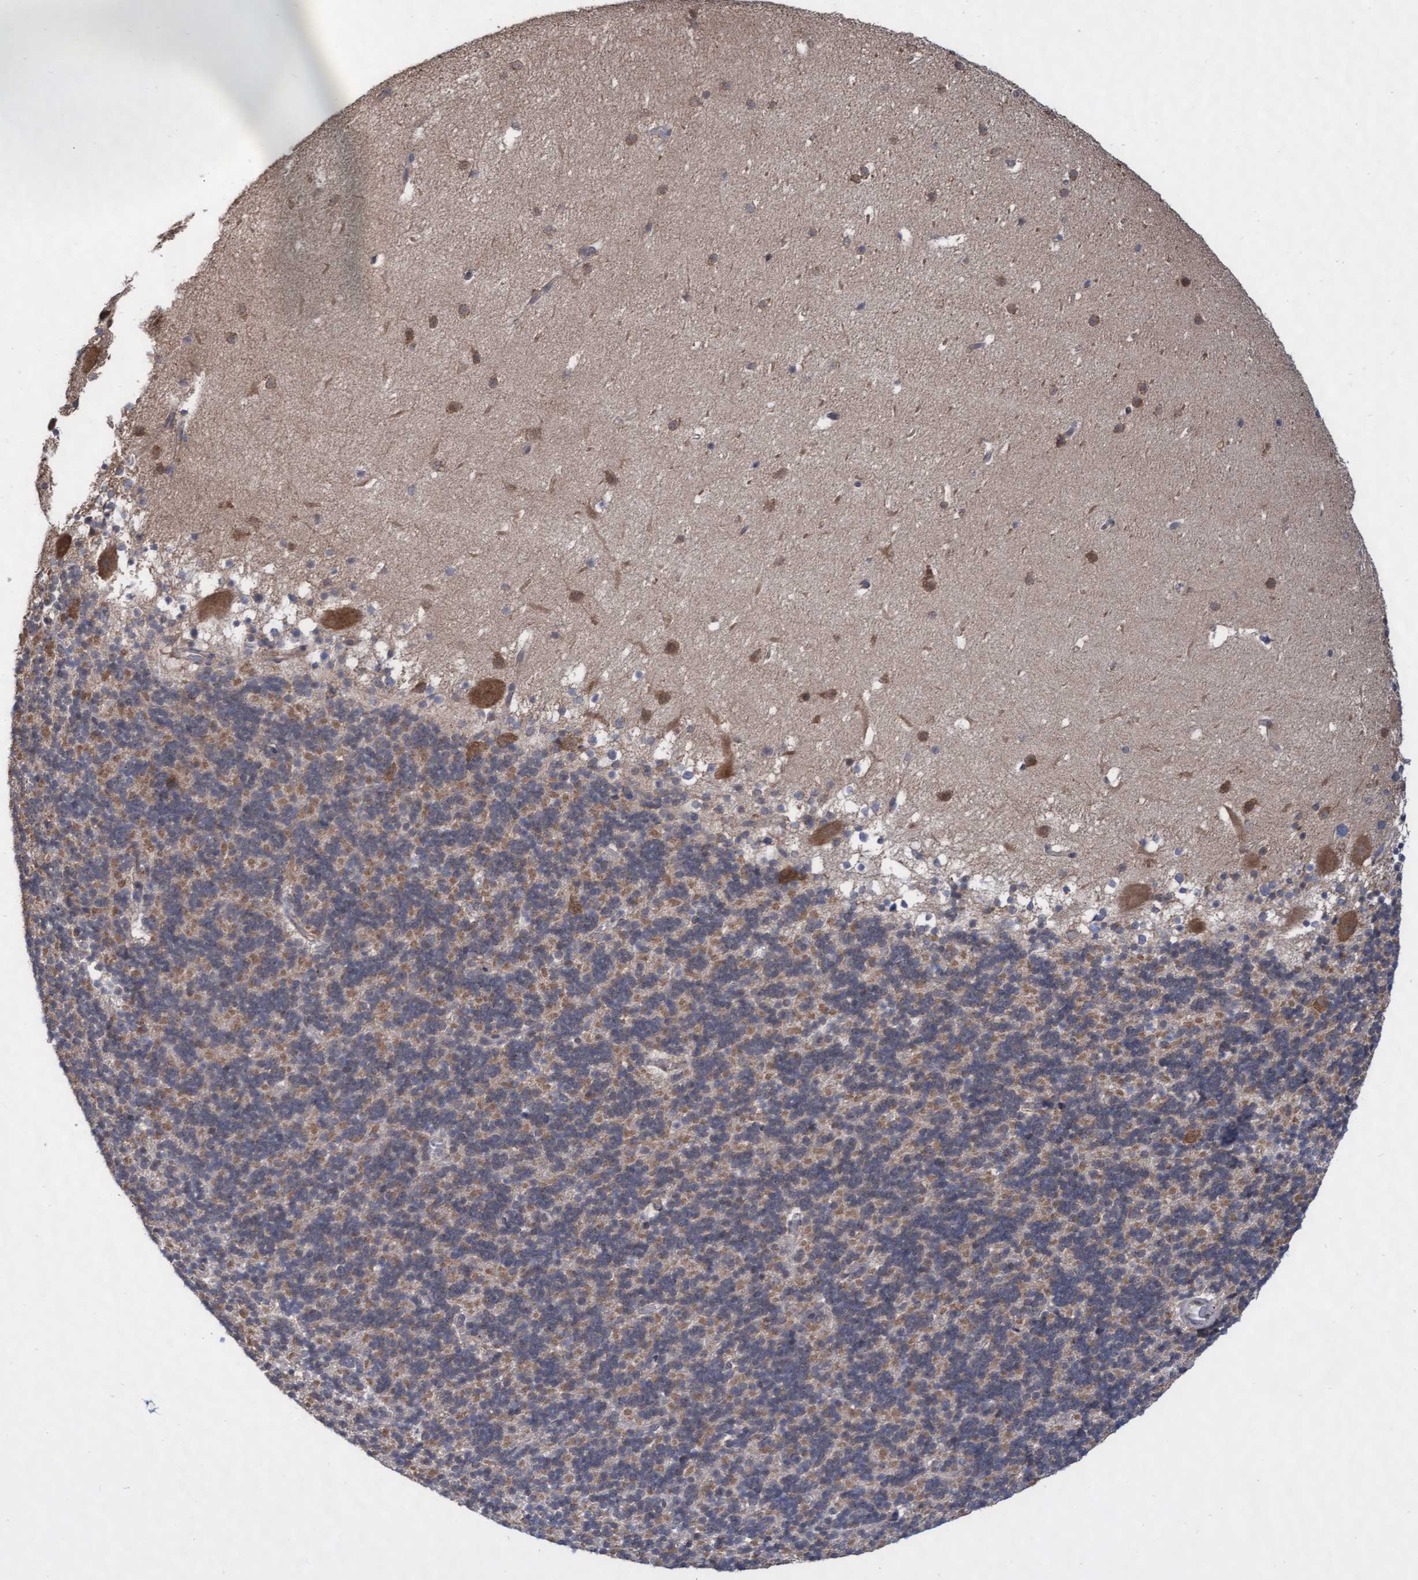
{"staining": {"intensity": "moderate", "quantity": "25%-75%", "location": "cytoplasmic/membranous"}, "tissue": "cerebellum", "cell_type": "Cells in granular layer", "image_type": "normal", "snomed": [{"axis": "morphology", "description": "Normal tissue, NOS"}, {"axis": "topography", "description": "Cerebellum"}], "caption": "Benign cerebellum shows moderate cytoplasmic/membranous positivity in about 25%-75% of cells in granular layer (Stains: DAB (3,3'-diaminobenzidine) in brown, nuclei in blue, Microscopy: brightfield microscopy at high magnification)..", "gene": "ABCF2", "patient": {"sex": "male", "age": 45}}